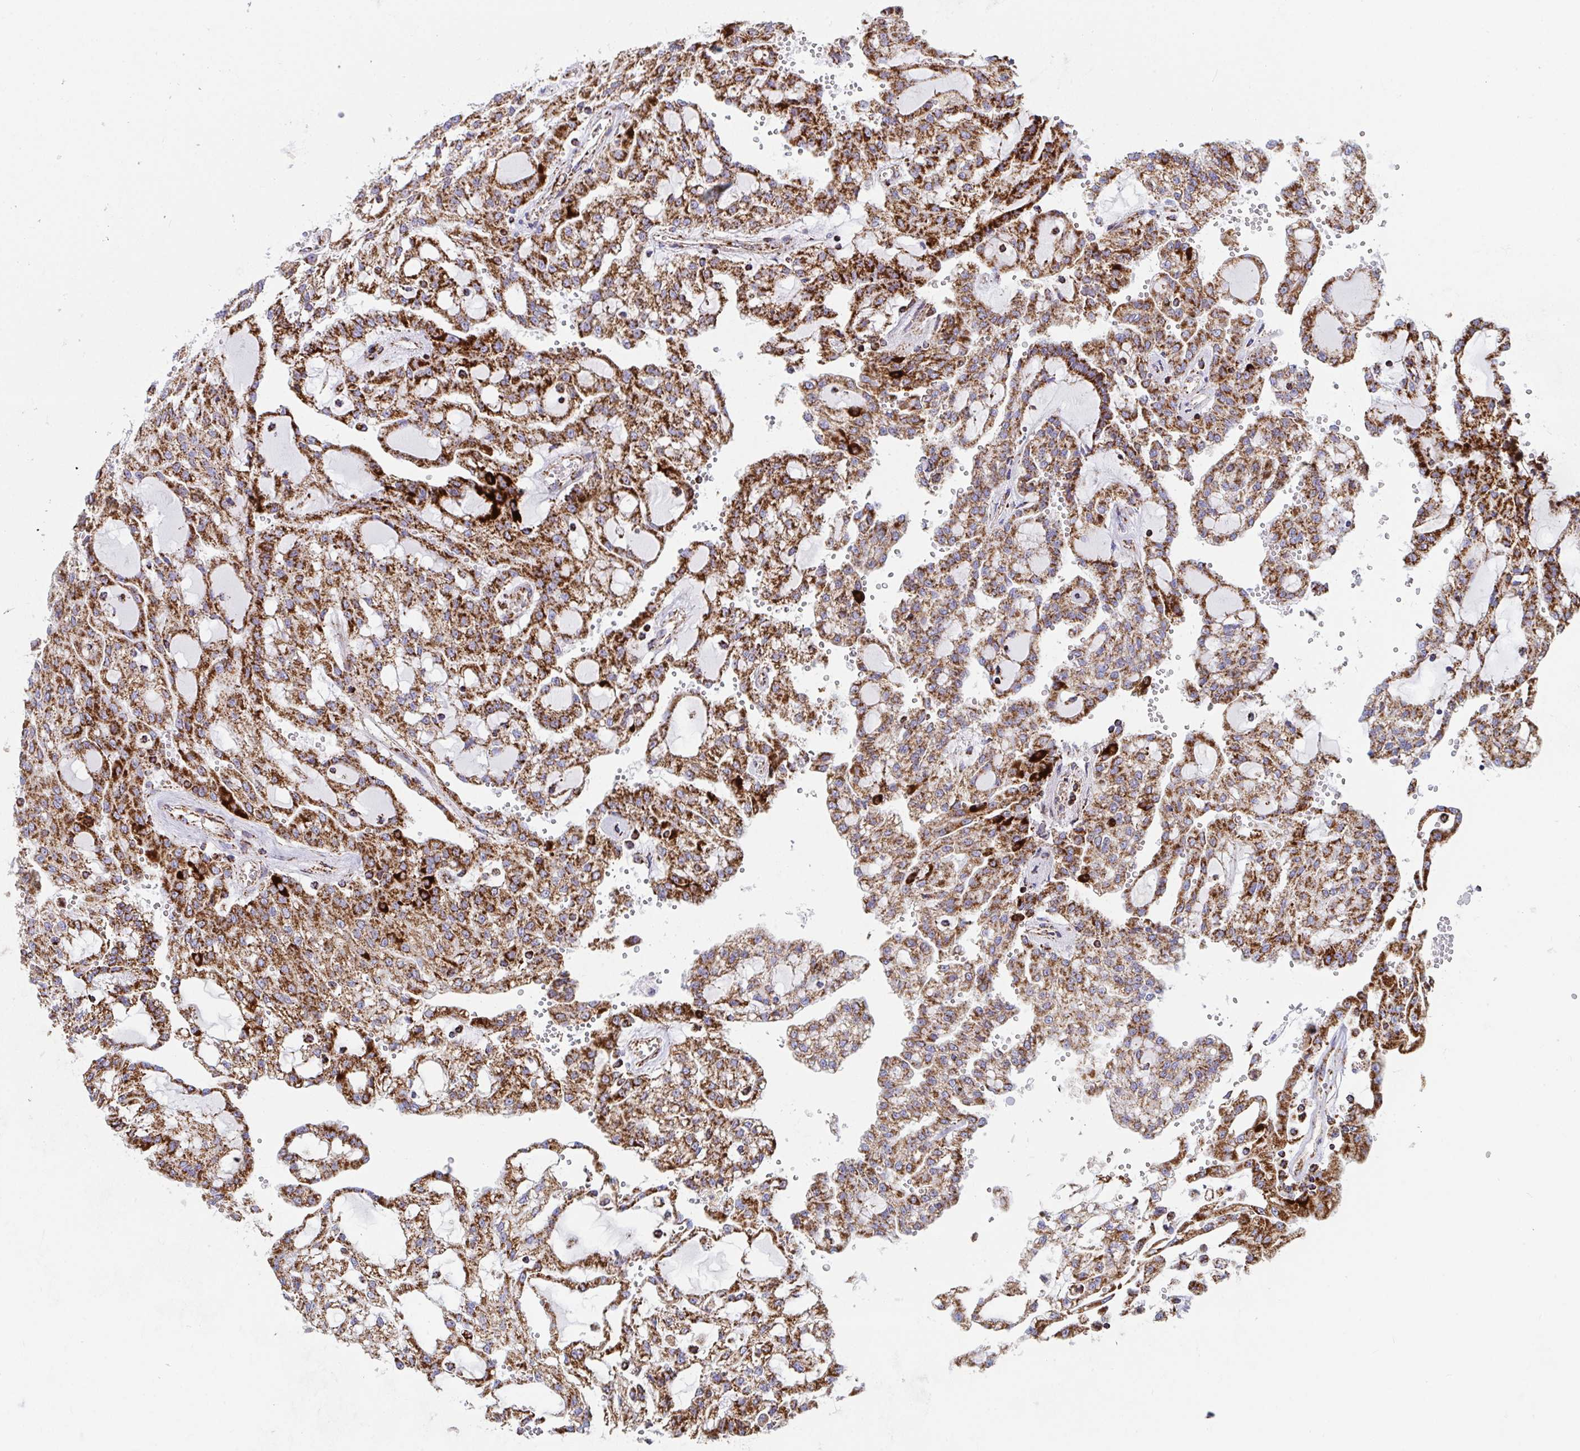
{"staining": {"intensity": "strong", "quantity": ">75%", "location": "cytoplasmic/membranous"}, "tissue": "renal cancer", "cell_type": "Tumor cells", "image_type": "cancer", "snomed": [{"axis": "morphology", "description": "Adenocarcinoma, NOS"}, {"axis": "topography", "description": "Kidney"}], "caption": "Strong cytoplasmic/membranous positivity for a protein is appreciated in about >75% of tumor cells of renal cancer (adenocarcinoma) using IHC.", "gene": "ATP5MJ", "patient": {"sex": "male", "age": 63}}